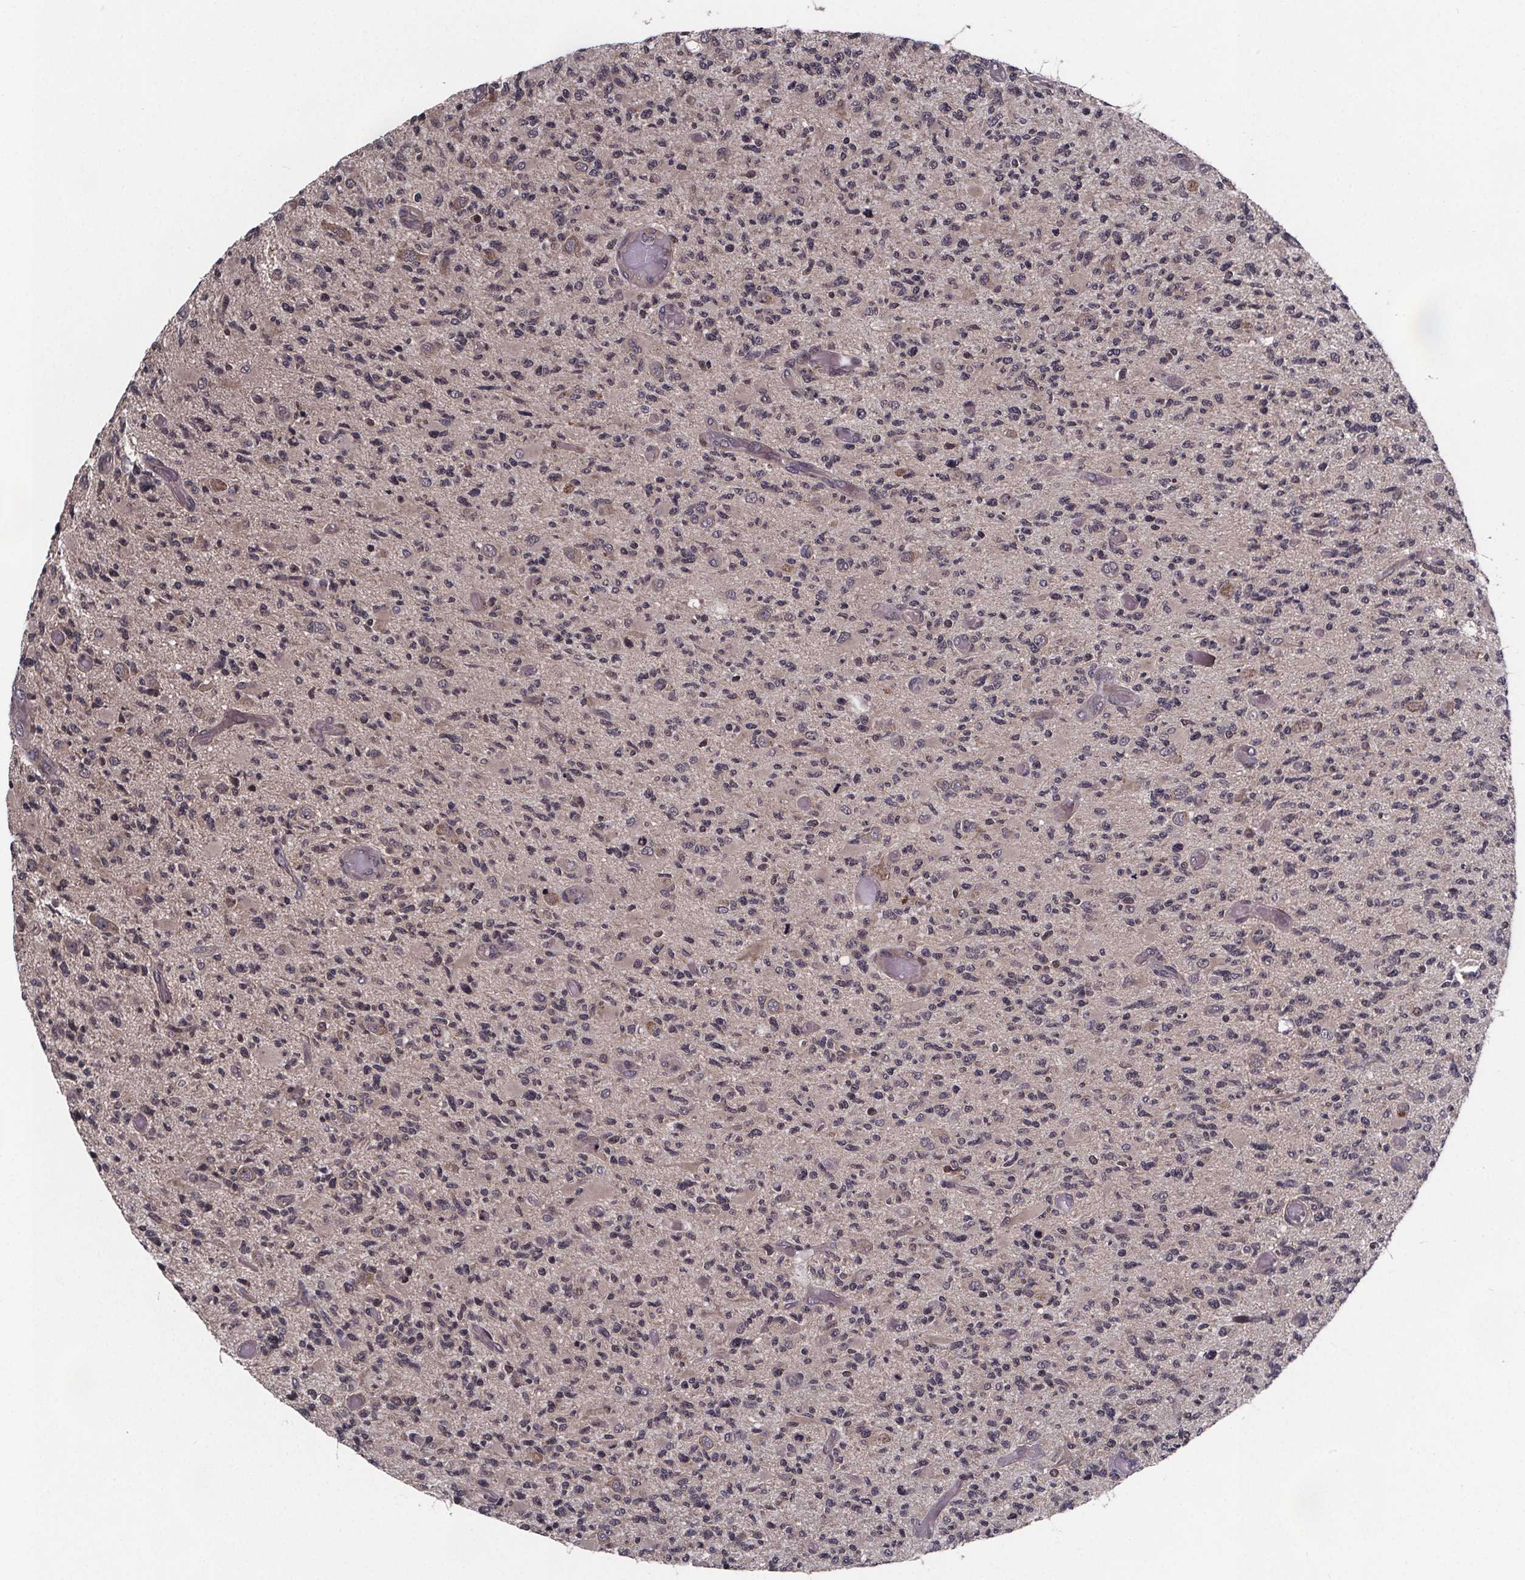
{"staining": {"intensity": "negative", "quantity": "none", "location": "none"}, "tissue": "glioma", "cell_type": "Tumor cells", "image_type": "cancer", "snomed": [{"axis": "morphology", "description": "Glioma, malignant, High grade"}, {"axis": "topography", "description": "Brain"}], "caption": "Immunohistochemistry micrograph of human malignant glioma (high-grade) stained for a protein (brown), which shows no expression in tumor cells.", "gene": "FN3KRP", "patient": {"sex": "female", "age": 63}}